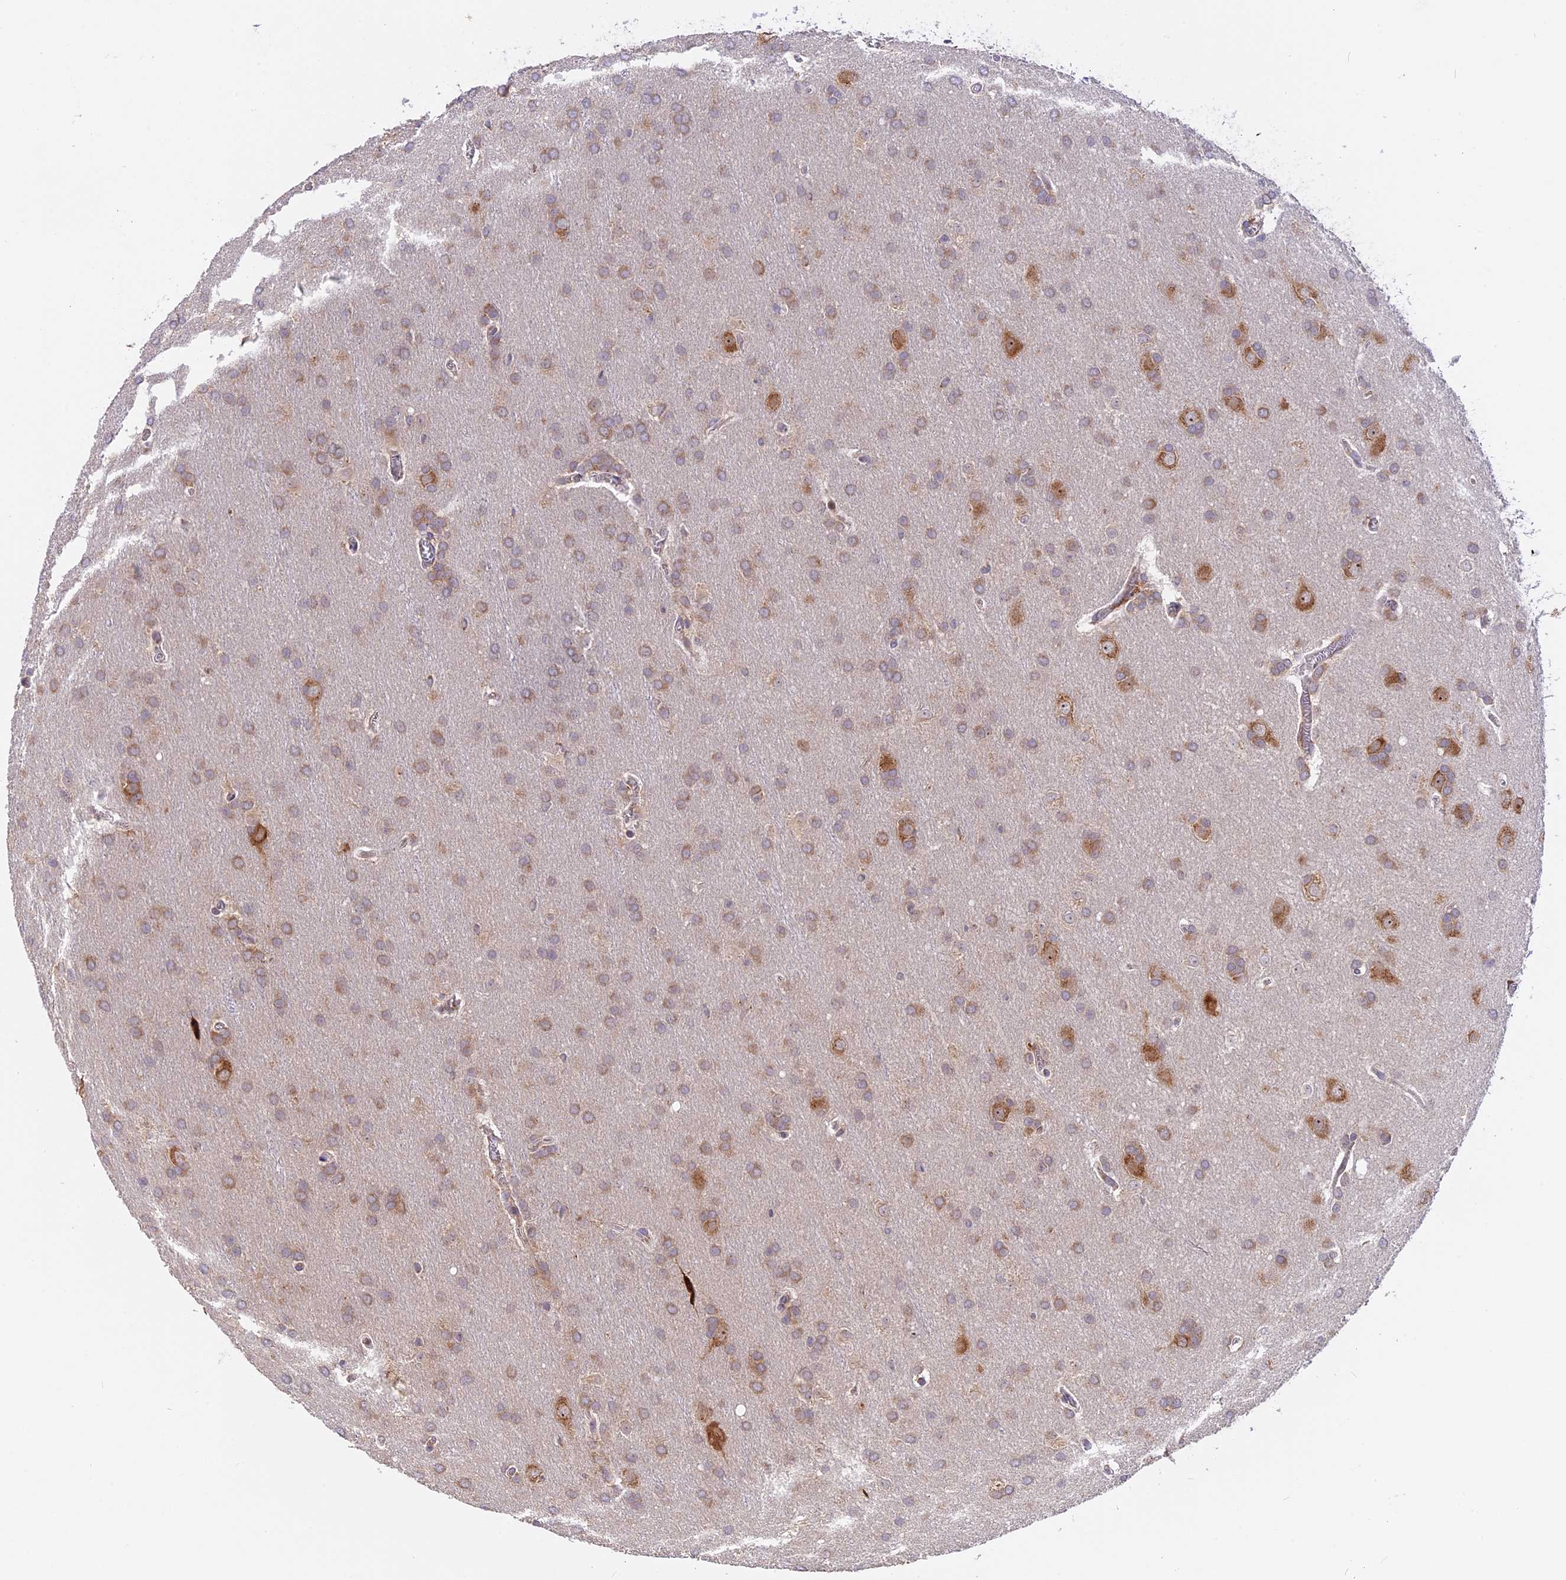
{"staining": {"intensity": "weak", "quantity": "25%-75%", "location": "cytoplasmic/membranous"}, "tissue": "glioma", "cell_type": "Tumor cells", "image_type": "cancer", "snomed": [{"axis": "morphology", "description": "Glioma, malignant, Low grade"}, {"axis": "topography", "description": "Brain"}], "caption": "Glioma tissue displays weak cytoplasmic/membranous positivity in about 25%-75% of tumor cells, visualized by immunohistochemistry. (IHC, brightfield microscopy, high magnification).", "gene": "GNPTAB", "patient": {"sex": "female", "age": 32}}